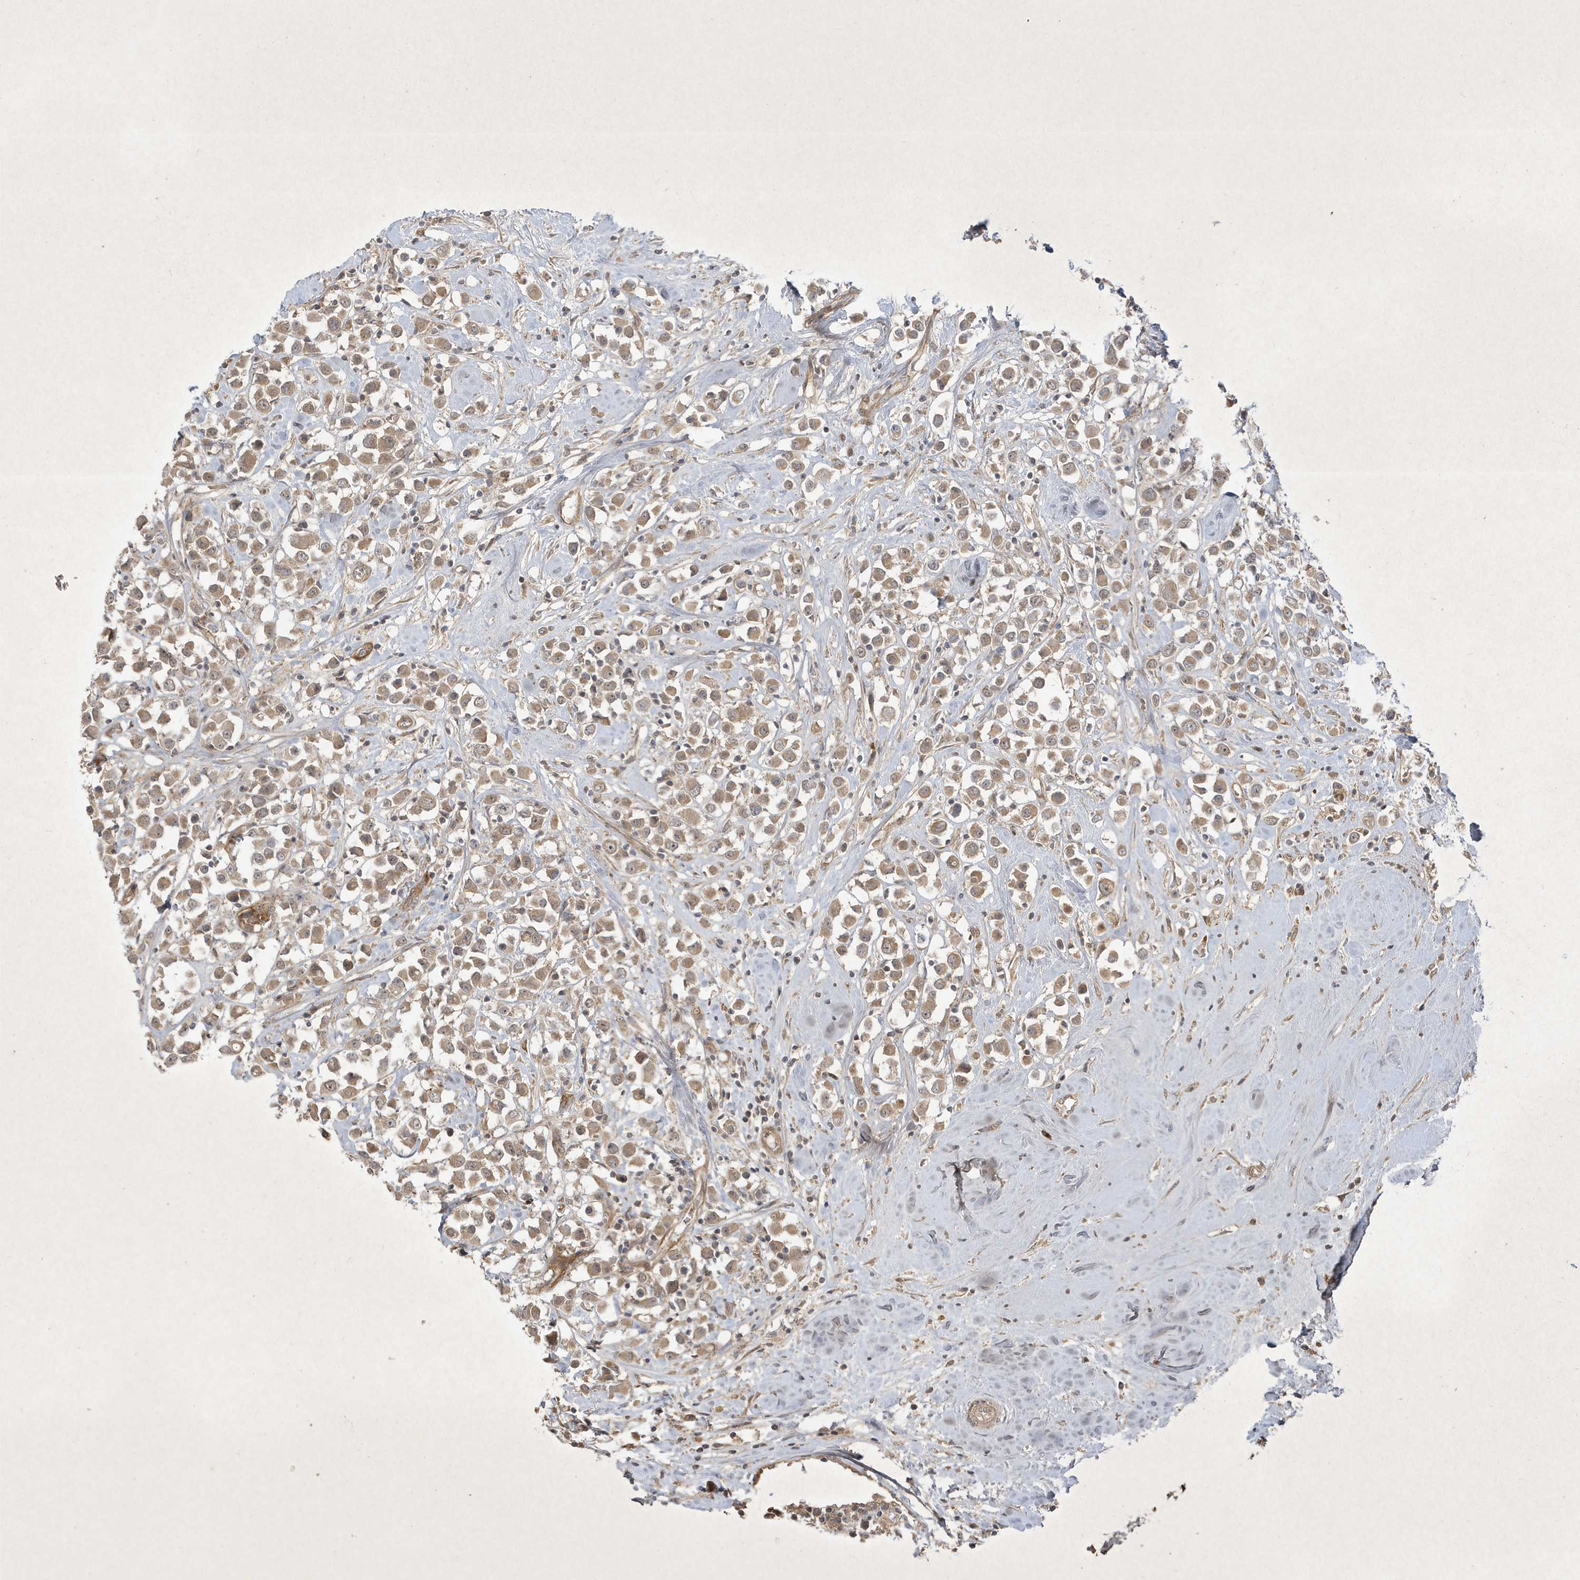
{"staining": {"intensity": "moderate", "quantity": ">75%", "location": "cytoplasmic/membranous"}, "tissue": "breast cancer", "cell_type": "Tumor cells", "image_type": "cancer", "snomed": [{"axis": "morphology", "description": "Duct carcinoma"}, {"axis": "topography", "description": "Breast"}], "caption": "Human breast cancer (intraductal carcinoma) stained with a protein marker shows moderate staining in tumor cells.", "gene": "FAM83C", "patient": {"sex": "female", "age": 61}}